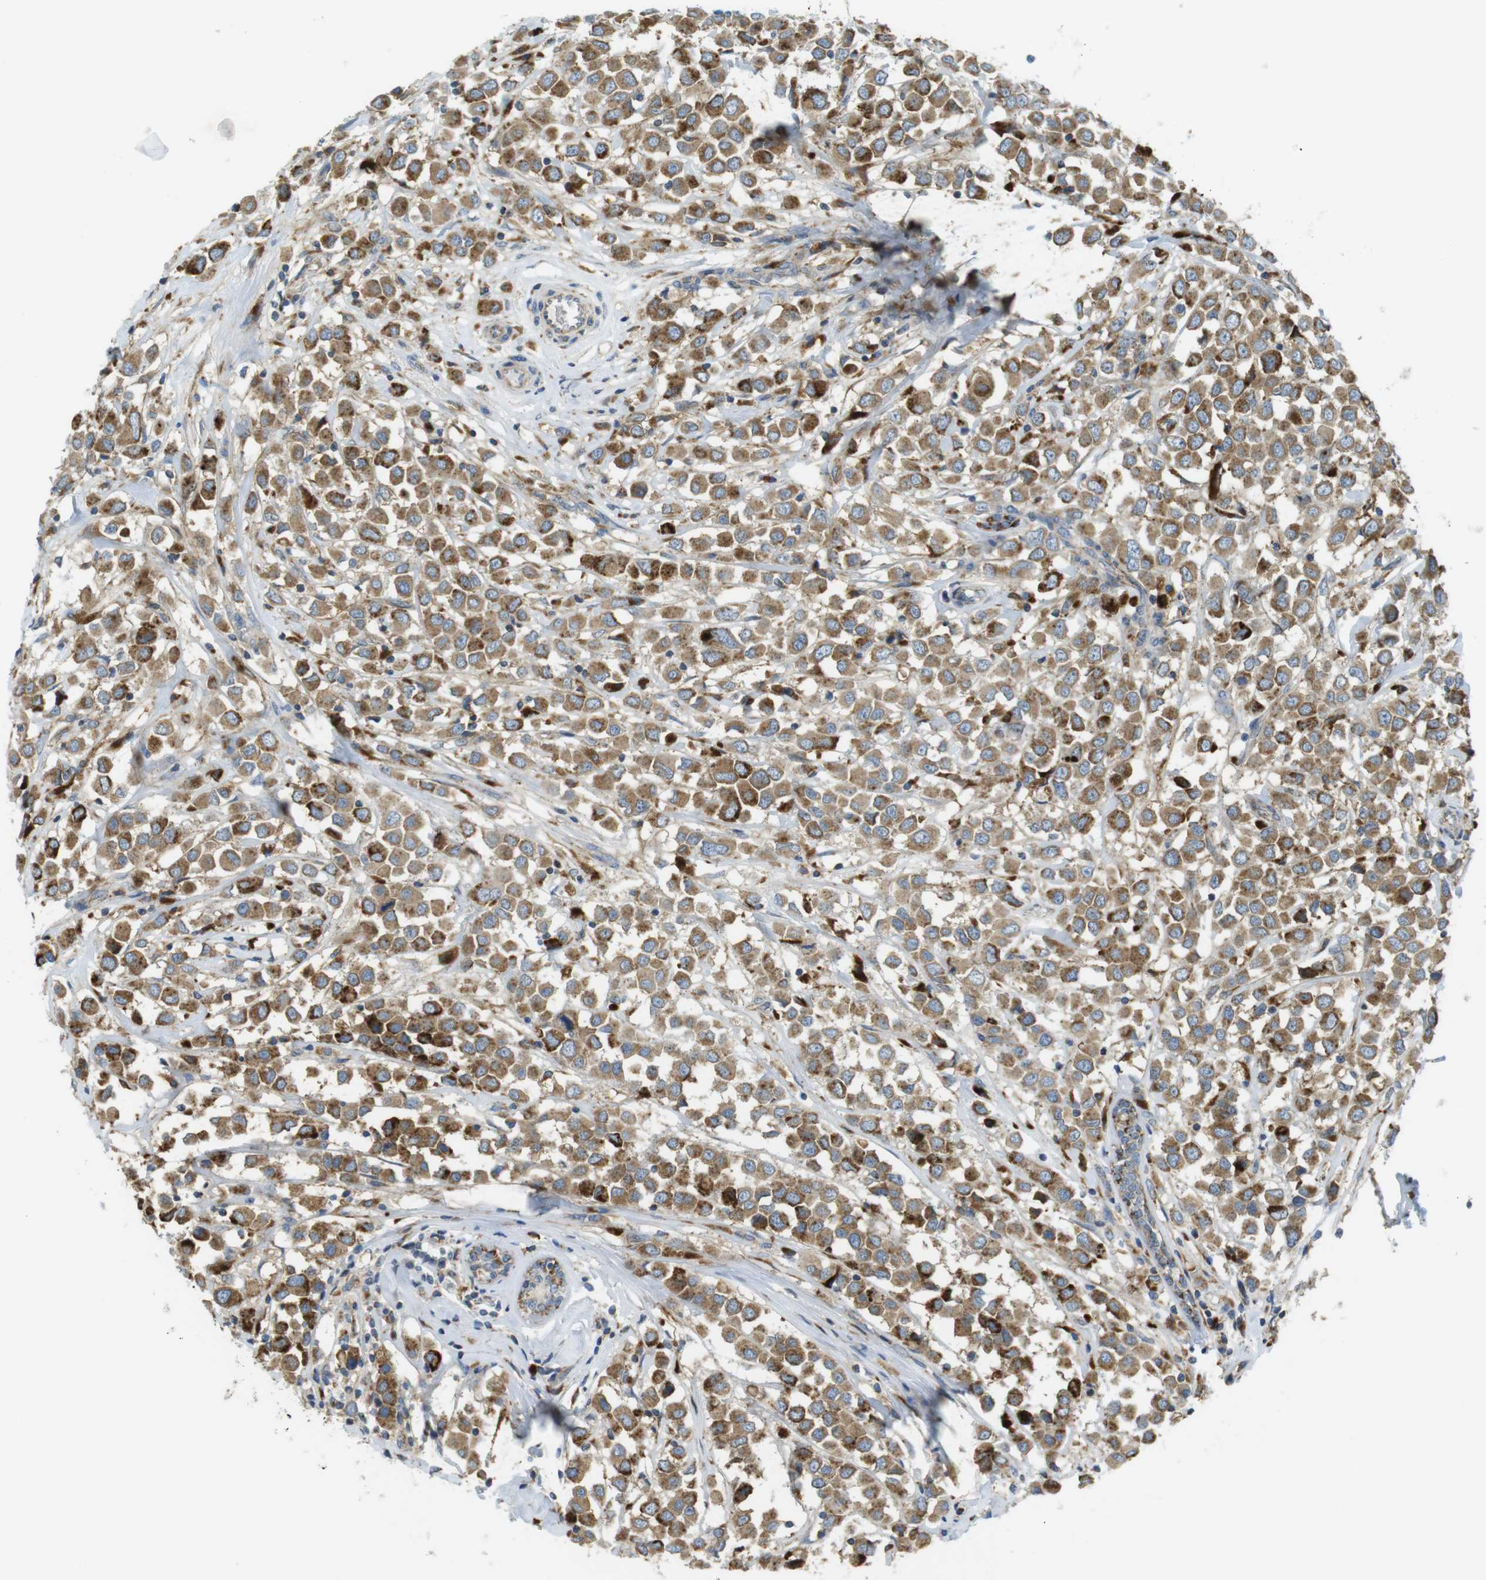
{"staining": {"intensity": "moderate", "quantity": ">75%", "location": "cytoplasmic/membranous"}, "tissue": "breast cancer", "cell_type": "Tumor cells", "image_type": "cancer", "snomed": [{"axis": "morphology", "description": "Duct carcinoma"}, {"axis": "topography", "description": "Breast"}], "caption": "IHC histopathology image of invasive ductal carcinoma (breast) stained for a protein (brown), which shows medium levels of moderate cytoplasmic/membranous positivity in about >75% of tumor cells.", "gene": "LAMP1", "patient": {"sex": "female", "age": 61}}